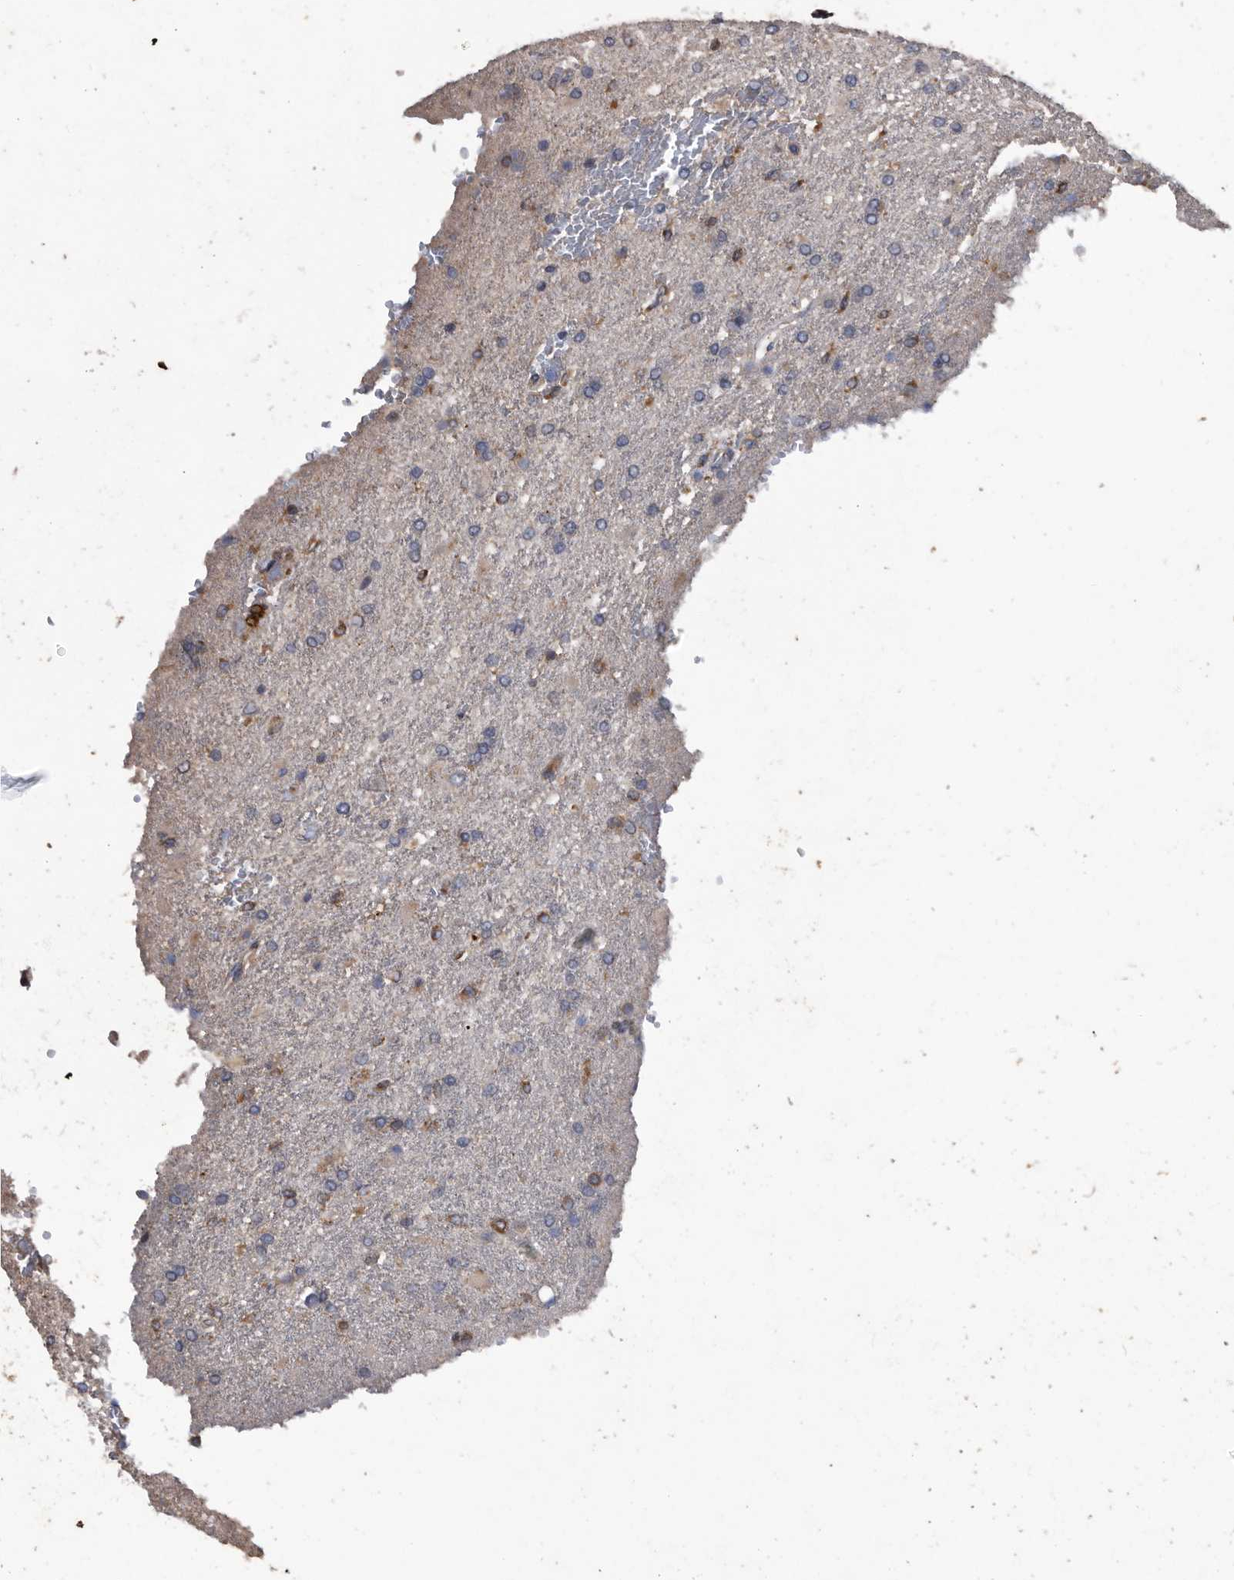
{"staining": {"intensity": "moderate", "quantity": "<25%", "location": "cytoplasmic/membranous"}, "tissue": "glioma", "cell_type": "Tumor cells", "image_type": "cancer", "snomed": [{"axis": "morphology", "description": "Glioma, malignant, High grade"}, {"axis": "topography", "description": "Brain"}], "caption": "DAB (3,3'-diaminobenzidine) immunohistochemical staining of malignant glioma (high-grade) demonstrates moderate cytoplasmic/membranous protein positivity in about <25% of tumor cells.", "gene": "NRBP1", "patient": {"sex": "male", "age": 71}}